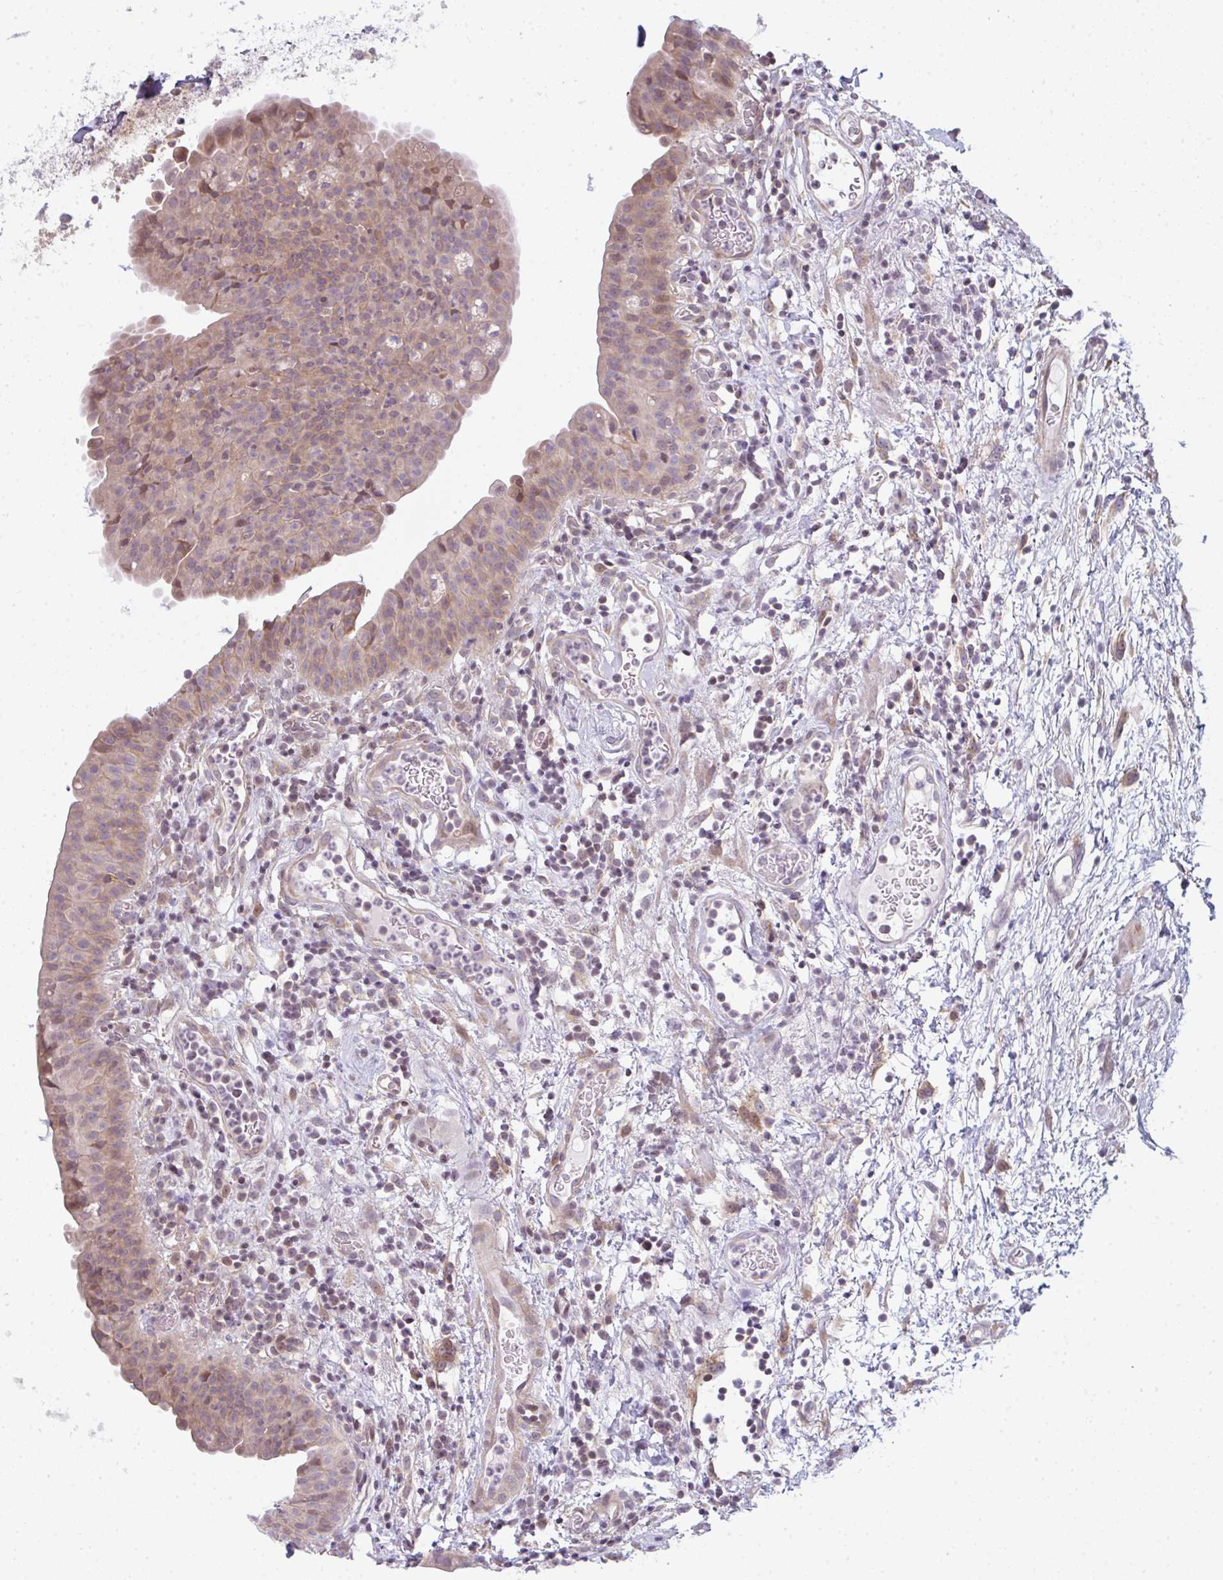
{"staining": {"intensity": "weak", "quantity": ">75%", "location": "cytoplasmic/membranous"}, "tissue": "urinary bladder", "cell_type": "Urothelial cells", "image_type": "normal", "snomed": [{"axis": "morphology", "description": "Normal tissue, NOS"}, {"axis": "morphology", "description": "Inflammation, NOS"}, {"axis": "topography", "description": "Urinary bladder"}], "caption": "Urinary bladder was stained to show a protein in brown. There is low levels of weak cytoplasmic/membranous positivity in approximately >75% of urothelial cells. The staining was performed using DAB (3,3'-diaminobenzidine) to visualize the protein expression in brown, while the nuclei were stained in blue with hematoxylin (Magnification: 20x).", "gene": "TMEM237", "patient": {"sex": "male", "age": 57}}